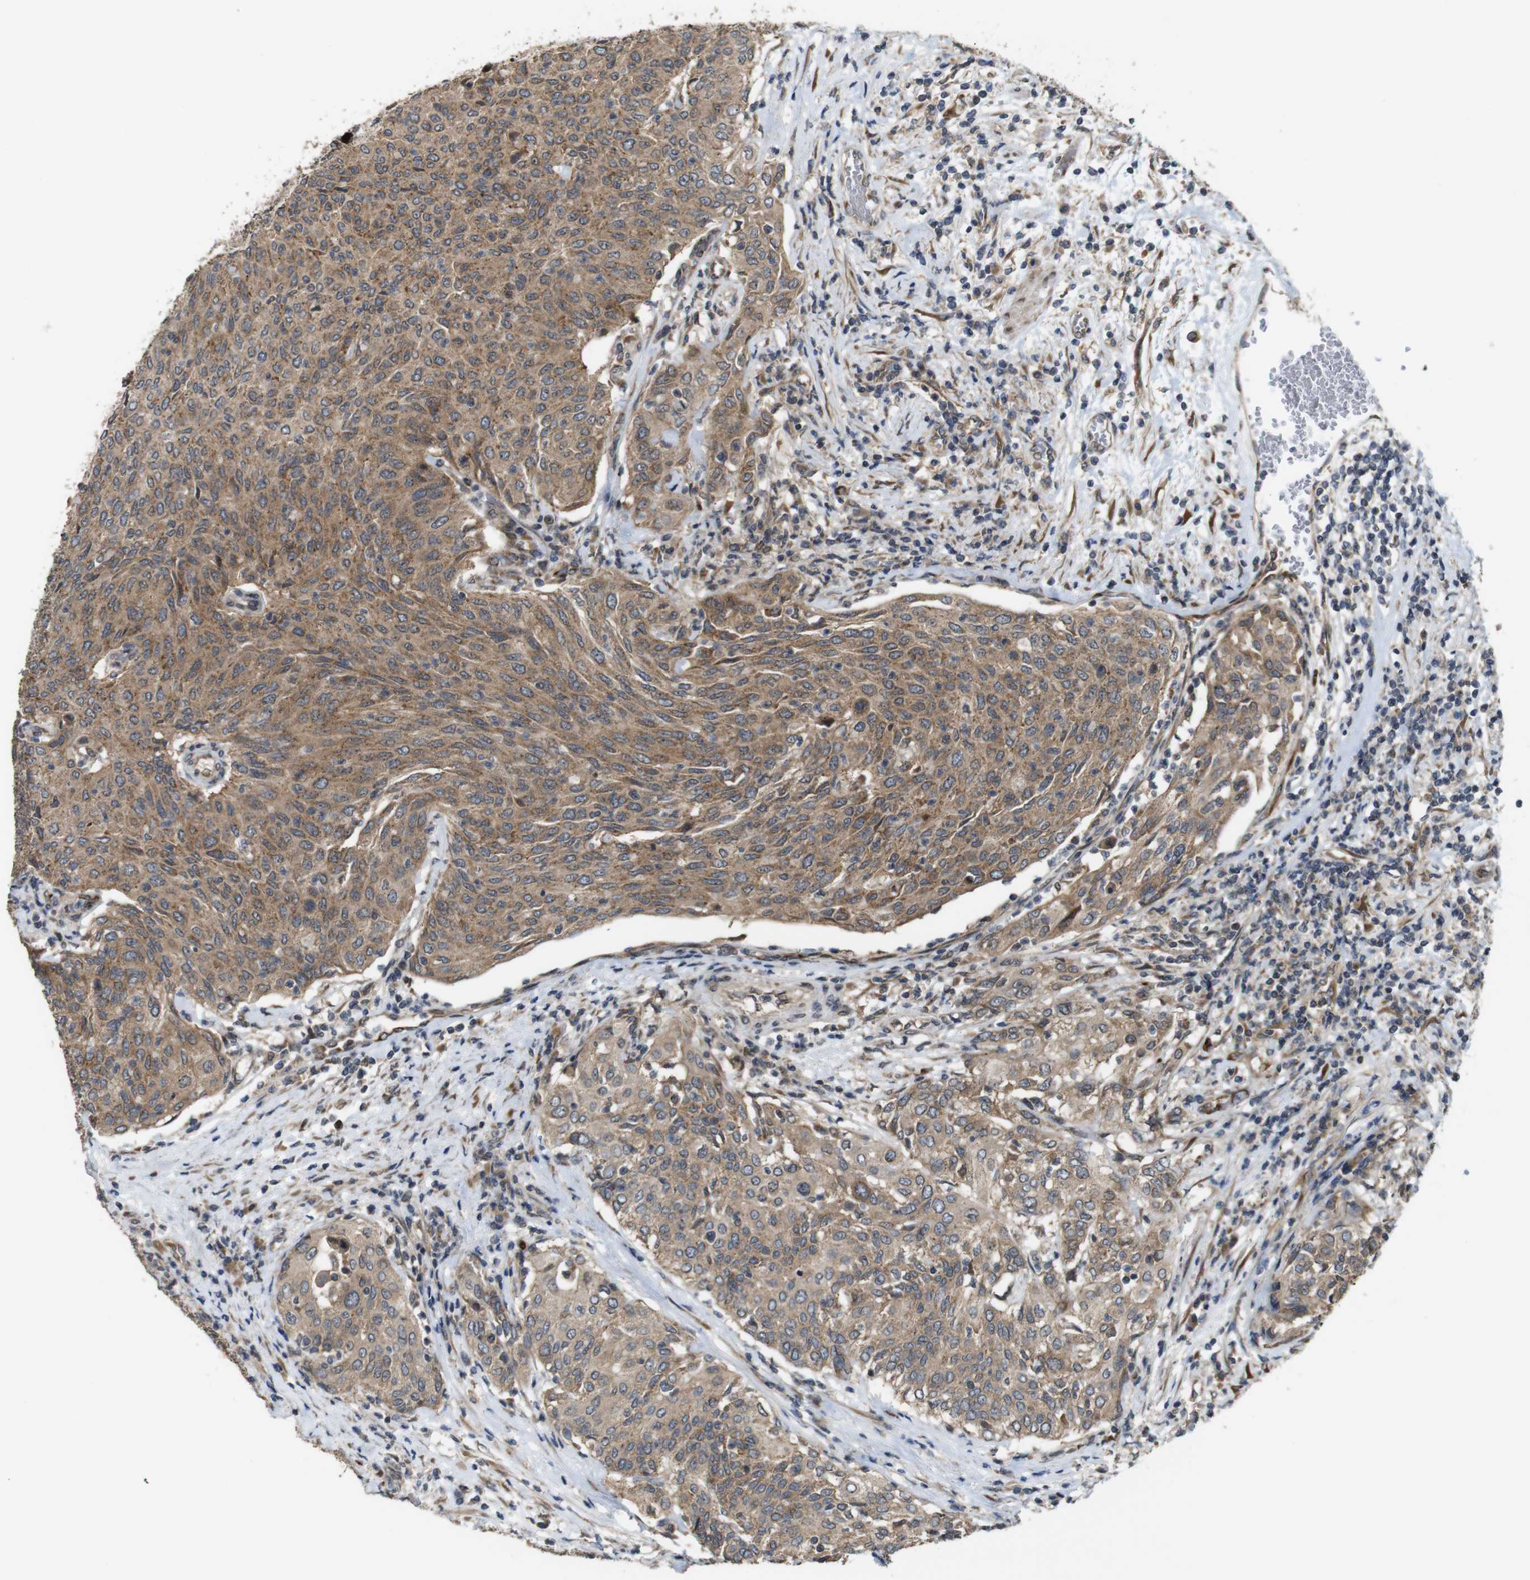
{"staining": {"intensity": "moderate", "quantity": ">75%", "location": "cytoplasmic/membranous"}, "tissue": "urothelial cancer", "cell_type": "Tumor cells", "image_type": "cancer", "snomed": [{"axis": "morphology", "description": "Urothelial carcinoma, Low grade"}, {"axis": "topography", "description": "Urinary bladder"}], "caption": "Protein expression analysis of low-grade urothelial carcinoma exhibits moderate cytoplasmic/membranous staining in approximately >75% of tumor cells.", "gene": "EFCAB14", "patient": {"sex": "female", "age": 79}}